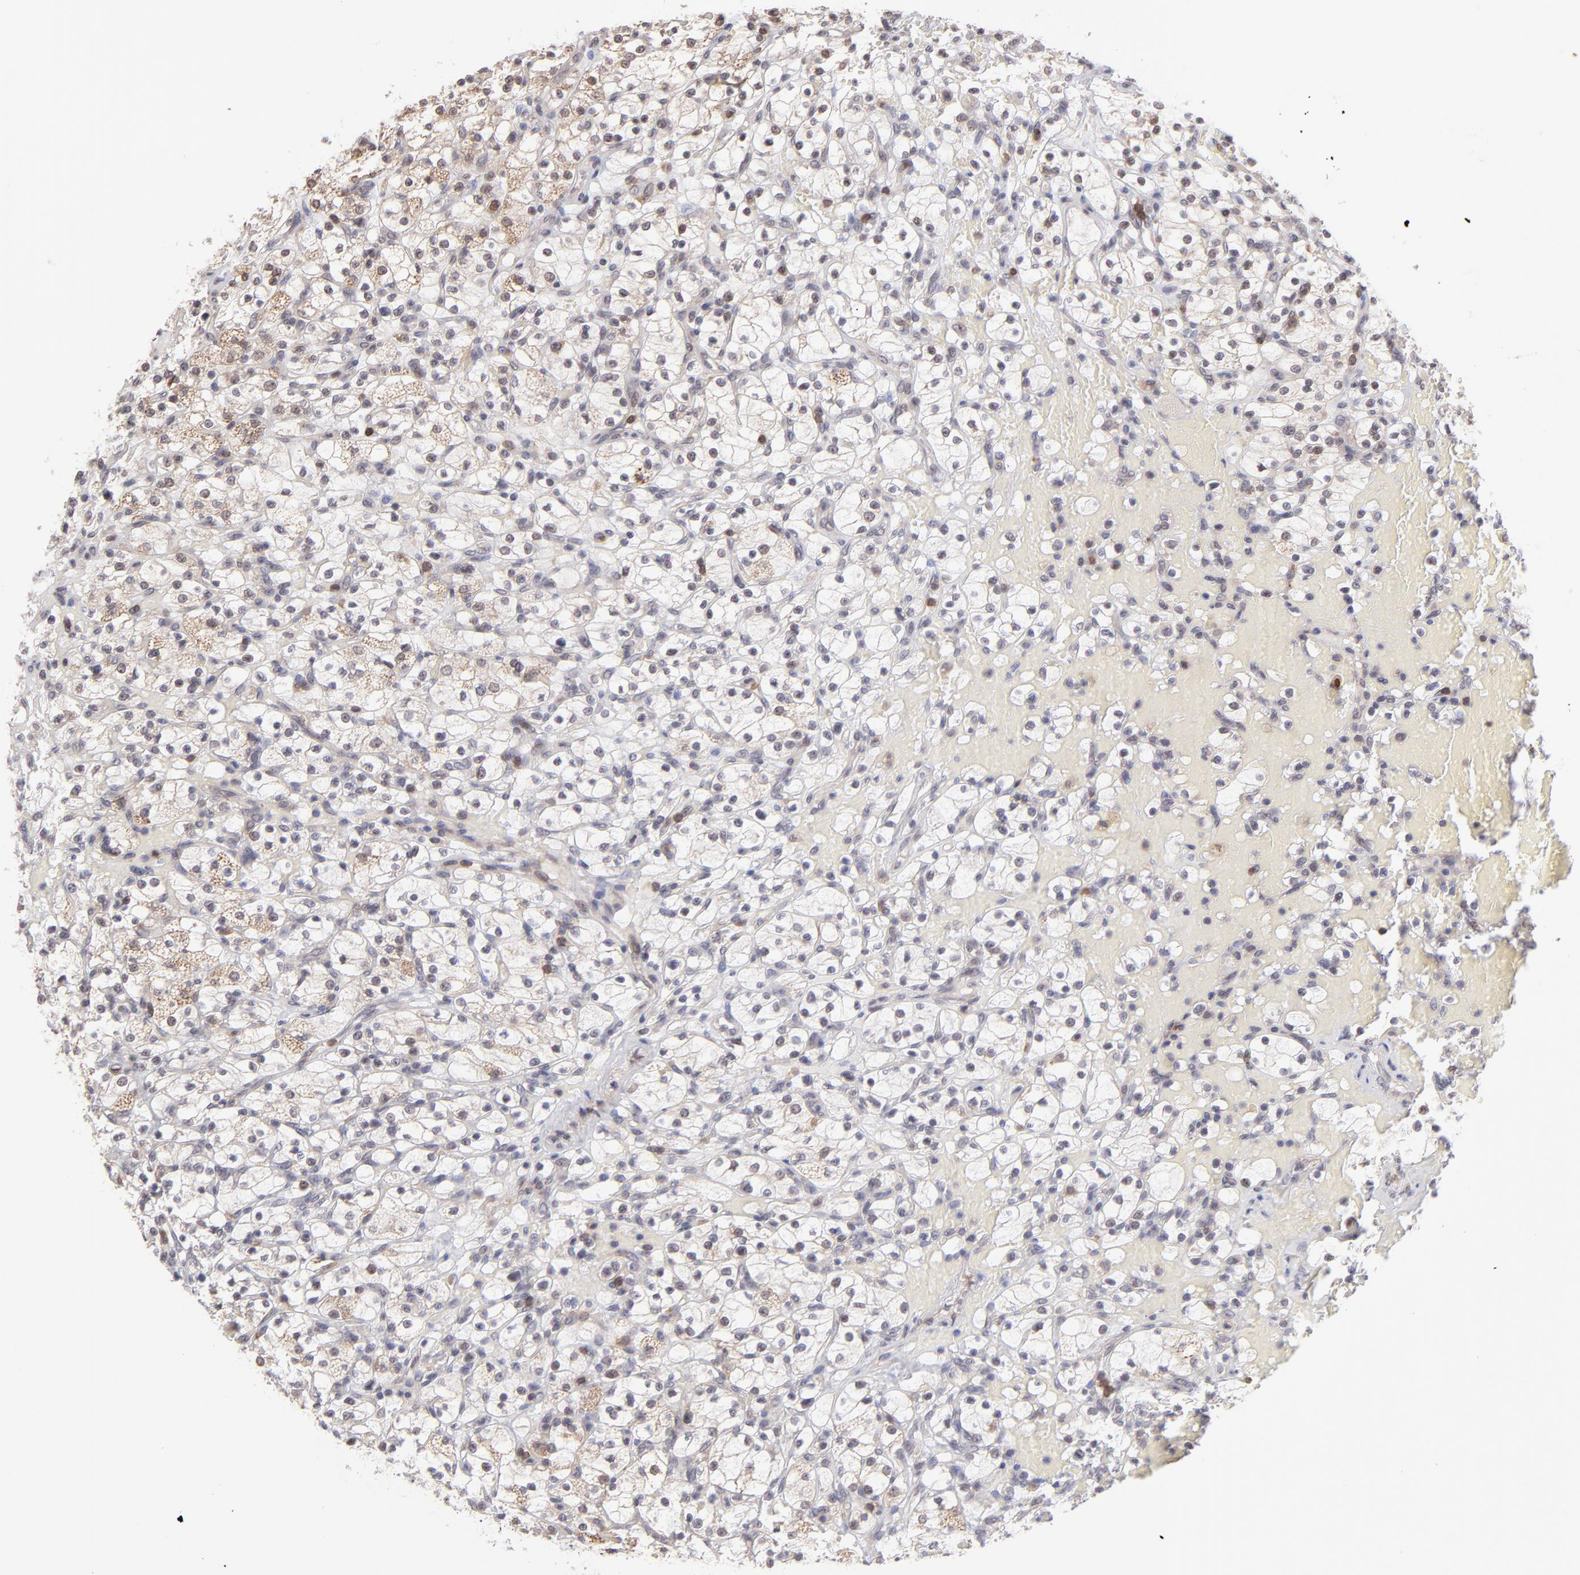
{"staining": {"intensity": "negative", "quantity": "none", "location": "none"}, "tissue": "renal cancer", "cell_type": "Tumor cells", "image_type": "cancer", "snomed": [{"axis": "morphology", "description": "Adenocarcinoma, NOS"}, {"axis": "topography", "description": "Kidney"}], "caption": "IHC of renal cancer reveals no staining in tumor cells.", "gene": "OAS1", "patient": {"sex": "female", "age": 83}}